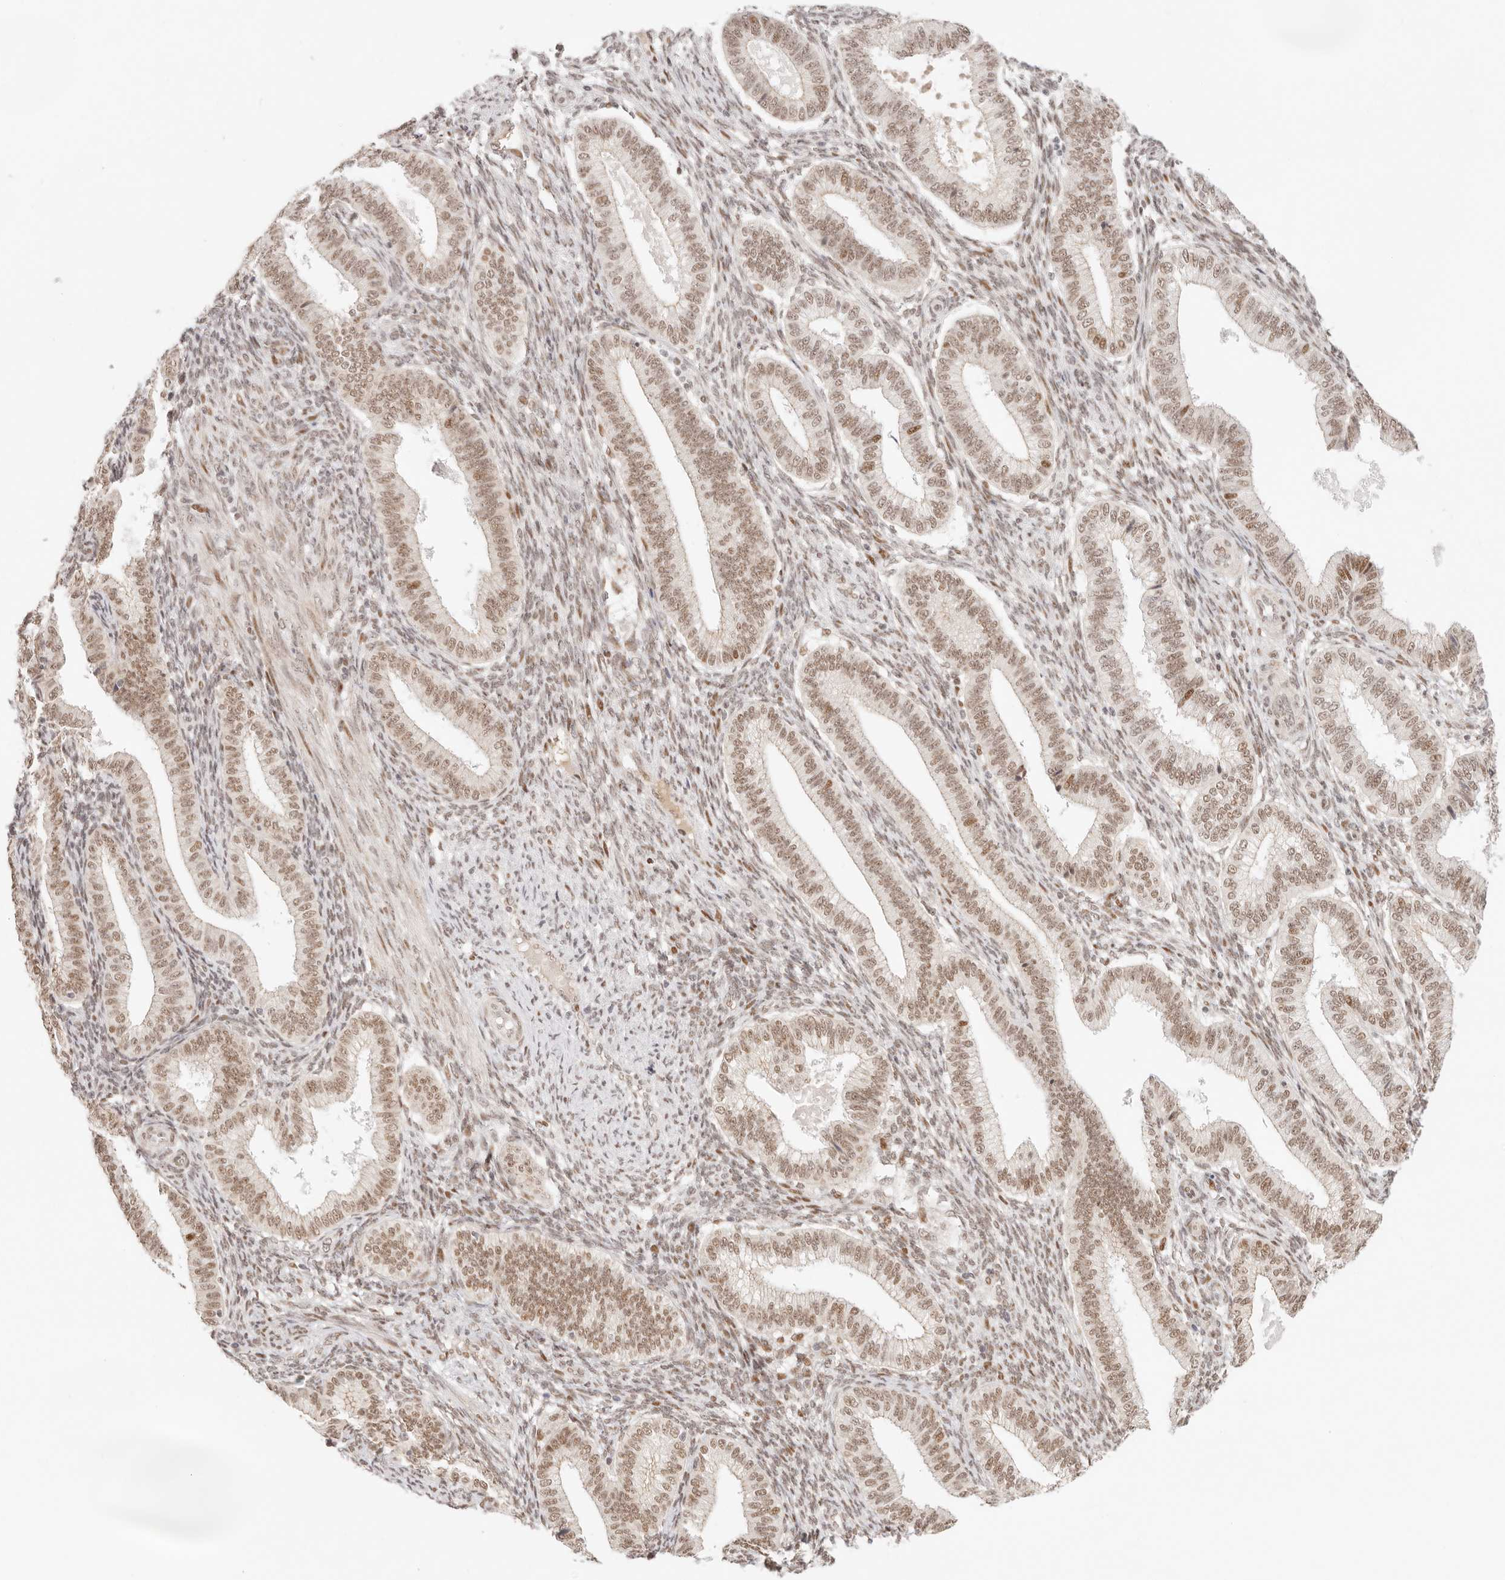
{"staining": {"intensity": "moderate", "quantity": "25%-75%", "location": "nuclear"}, "tissue": "endometrium", "cell_type": "Cells in endometrial stroma", "image_type": "normal", "snomed": [{"axis": "morphology", "description": "Normal tissue, NOS"}, {"axis": "topography", "description": "Endometrium"}], "caption": "Immunohistochemical staining of unremarkable human endometrium reveals 25%-75% levels of moderate nuclear protein positivity in approximately 25%-75% of cells in endometrial stroma. (Stains: DAB (3,3'-diaminobenzidine) in brown, nuclei in blue, Microscopy: brightfield microscopy at high magnification).", "gene": "HOXC5", "patient": {"sex": "female", "age": 39}}